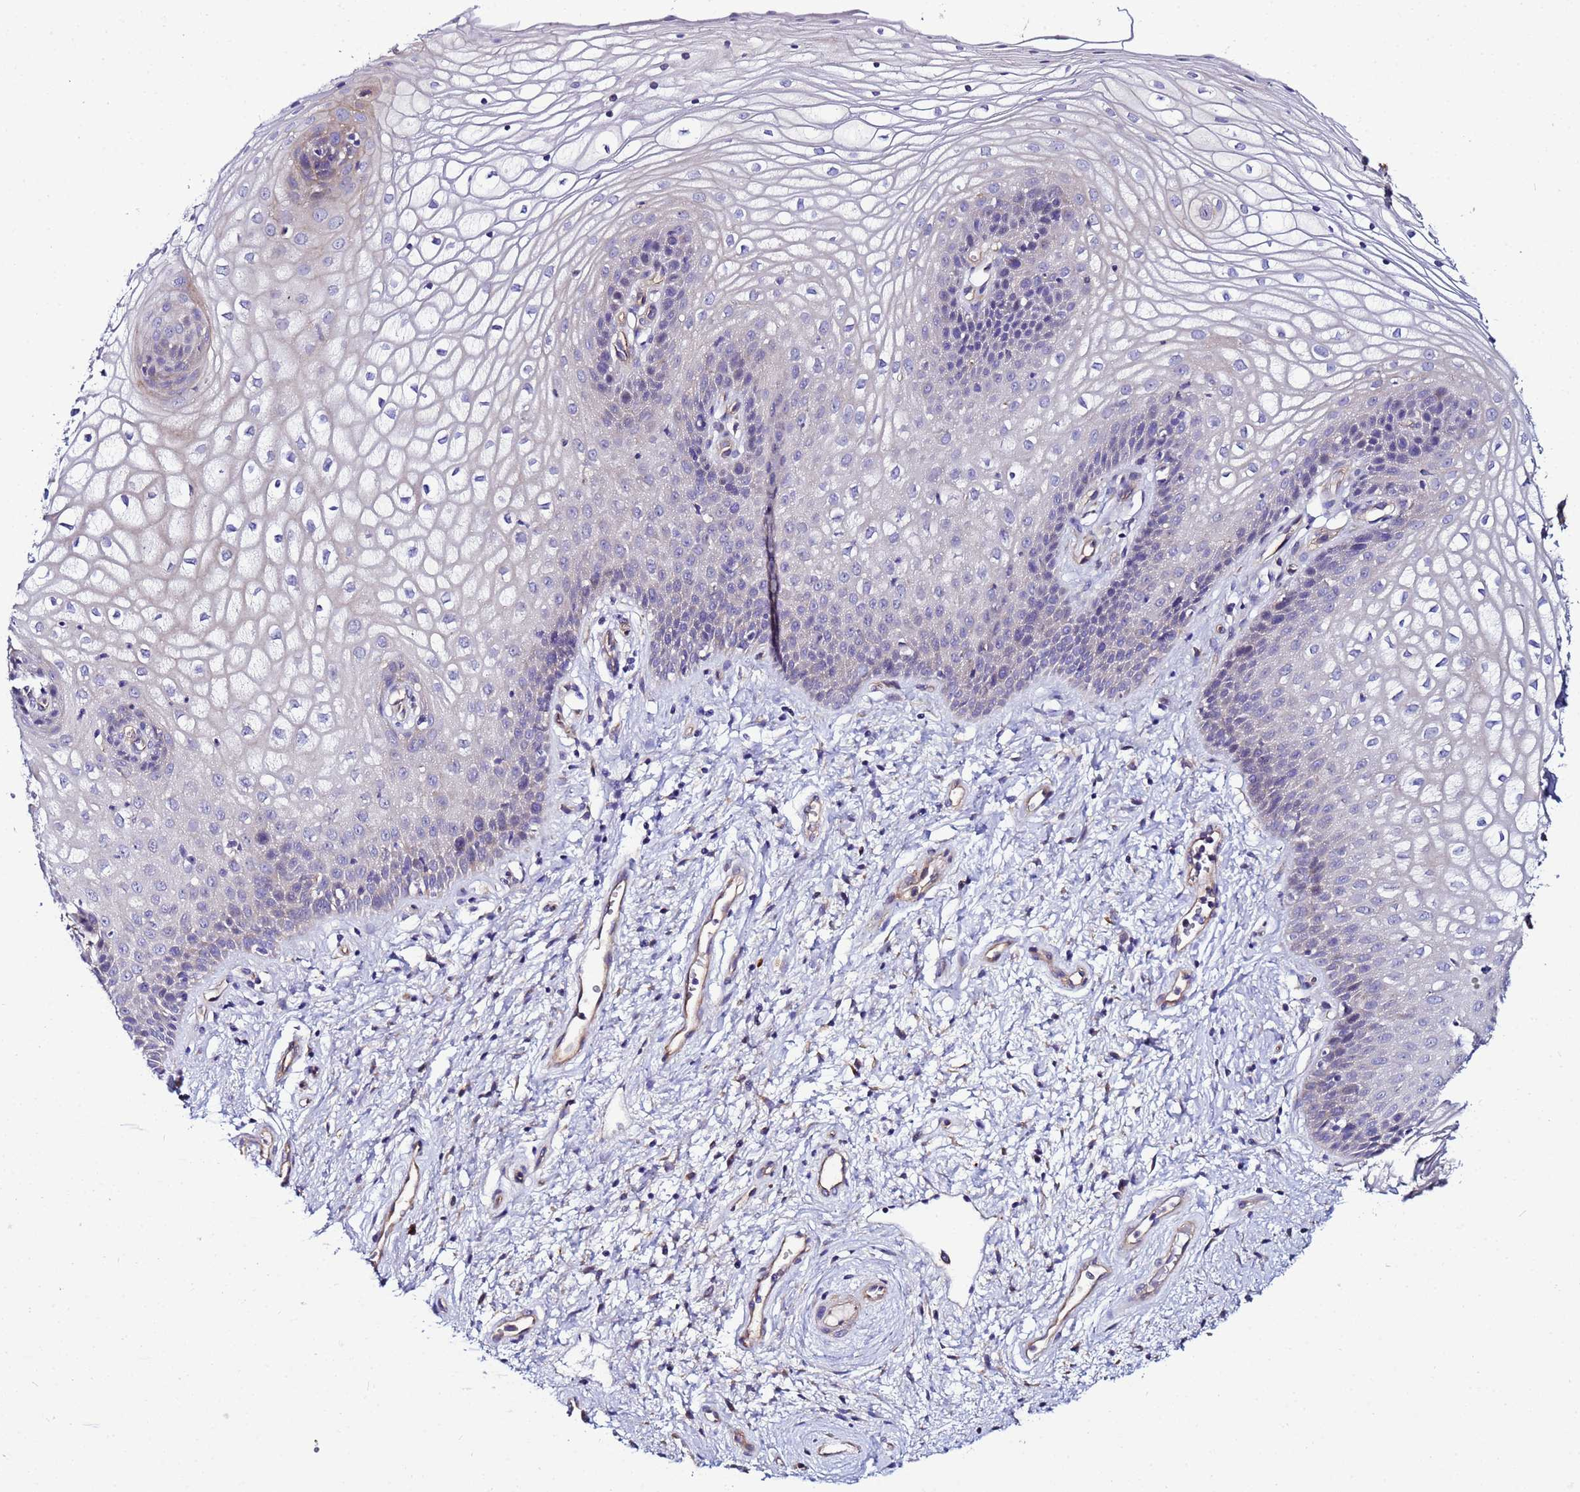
{"staining": {"intensity": "negative", "quantity": "none", "location": "none"}, "tissue": "vagina", "cell_type": "Squamous epithelial cells", "image_type": "normal", "snomed": [{"axis": "morphology", "description": "Normal tissue, NOS"}, {"axis": "topography", "description": "Vagina"}], "caption": "Immunohistochemistry (IHC) micrograph of benign vagina stained for a protein (brown), which exhibits no positivity in squamous epithelial cells.", "gene": "JRKL", "patient": {"sex": "female", "age": 34}}